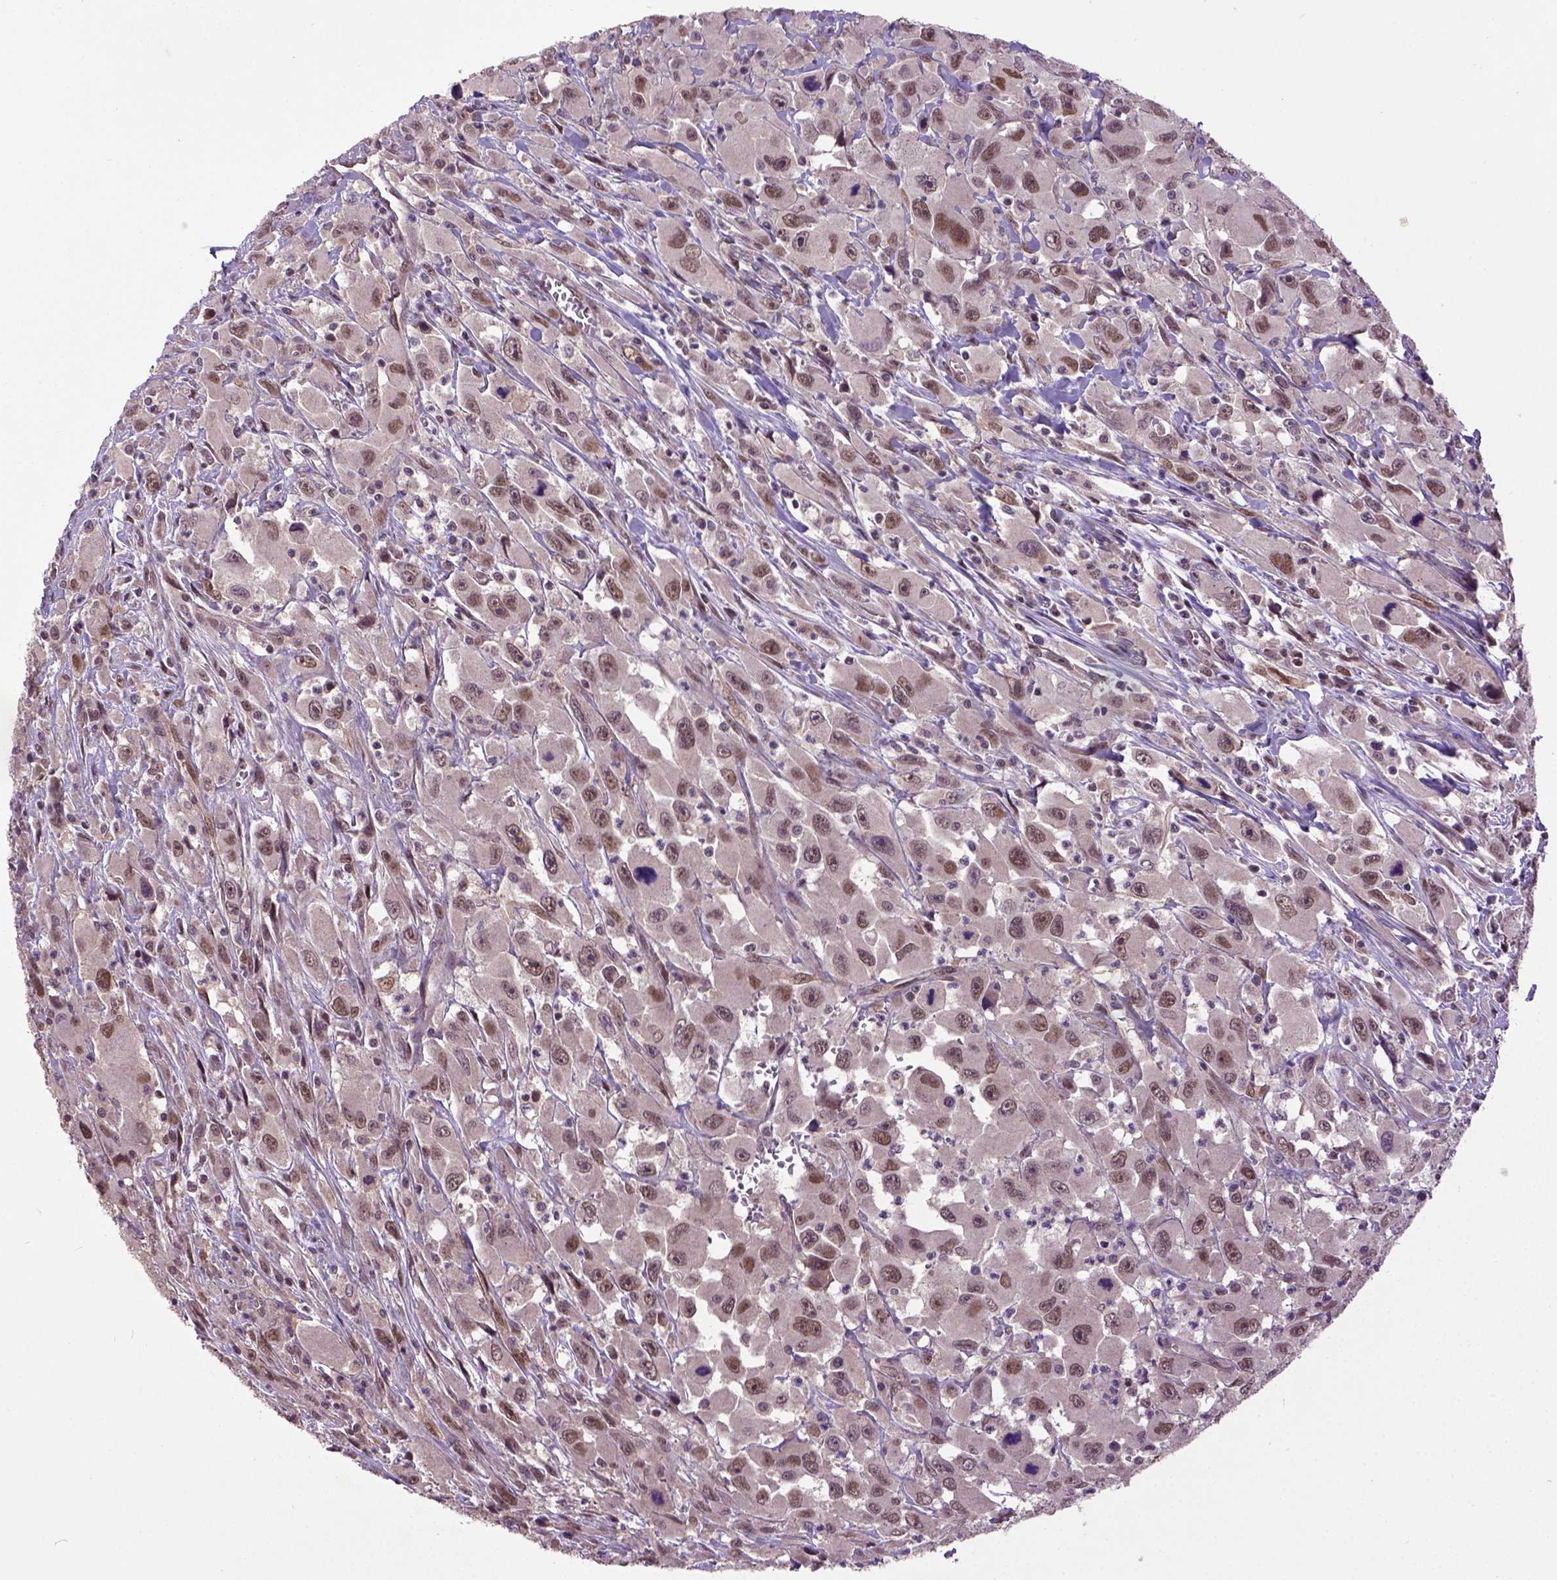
{"staining": {"intensity": "moderate", "quantity": ">75%", "location": "nuclear"}, "tissue": "head and neck cancer", "cell_type": "Tumor cells", "image_type": "cancer", "snomed": [{"axis": "morphology", "description": "Squamous cell carcinoma, NOS"}, {"axis": "morphology", "description": "Squamous cell carcinoma, metastatic, NOS"}, {"axis": "topography", "description": "Oral tissue"}, {"axis": "topography", "description": "Head-Neck"}], "caption": "High-power microscopy captured an immunohistochemistry micrograph of squamous cell carcinoma (head and neck), revealing moderate nuclear positivity in about >75% of tumor cells.", "gene": "UBA3", "patient": {"sex": "female", "age": 85}}